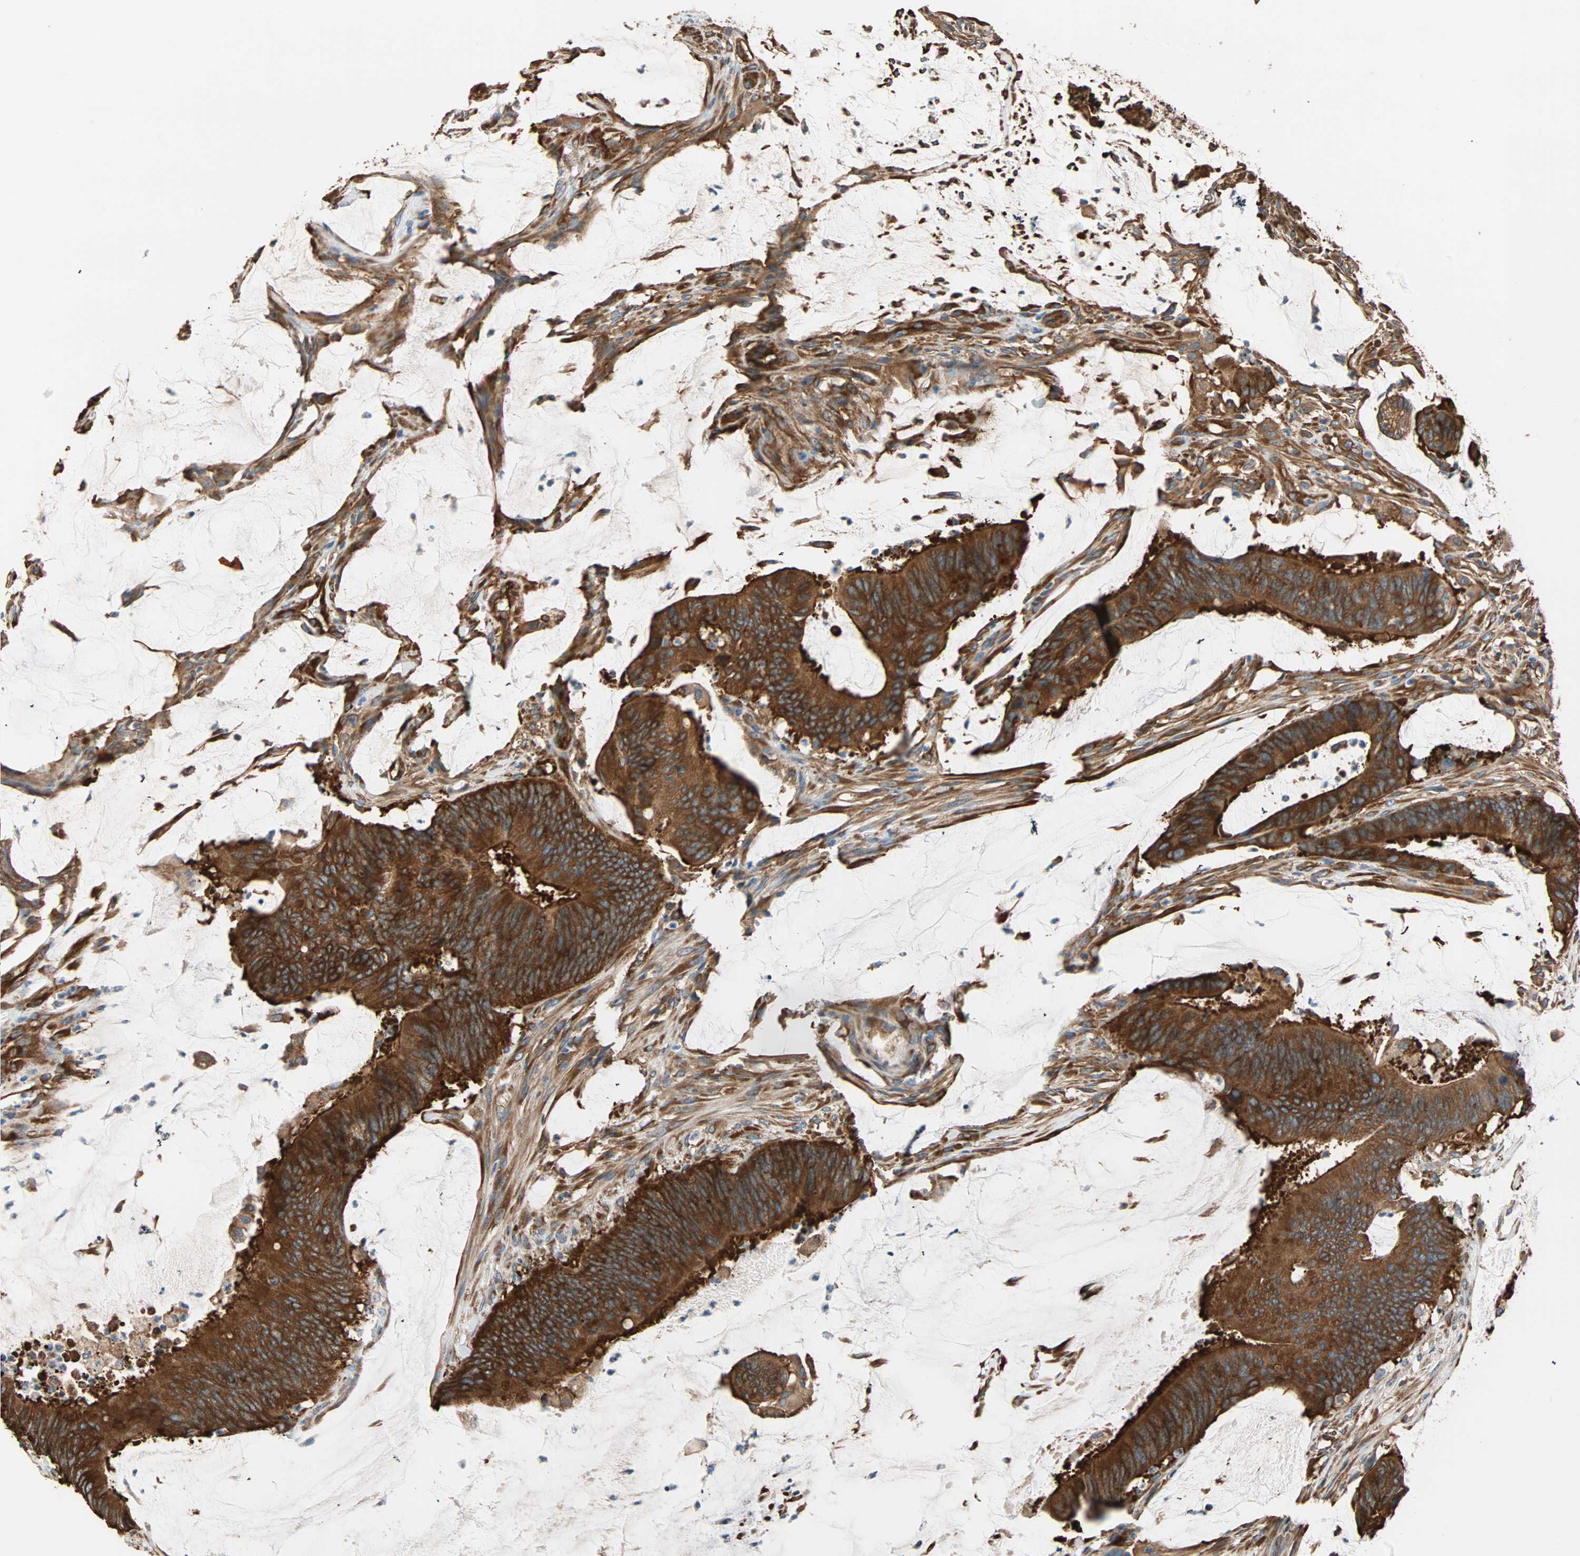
{"staining": {"intensity": "strong", "quantity": ">75%", "location": "cytoplasmic/membranous"}, "tissue": "colorectal cancer", "cell_type": "Tumor cells", "image_type": "cancer", "snomed": [{"axis": "morphology", "description": "Adenocarcinoma, NOS"}, {"axis": "topography", "description": "Rectum"}], "caption": "DAB (3,3'-diaminobenzidine) immunohistochemical staining of human colorectal adenocarcinoma reveals strong cytoplasmic/membranous protein staining in about >75% of tumor cells.", "gene": "EEF2", "patient": {"sex": "female", "age": 66}}